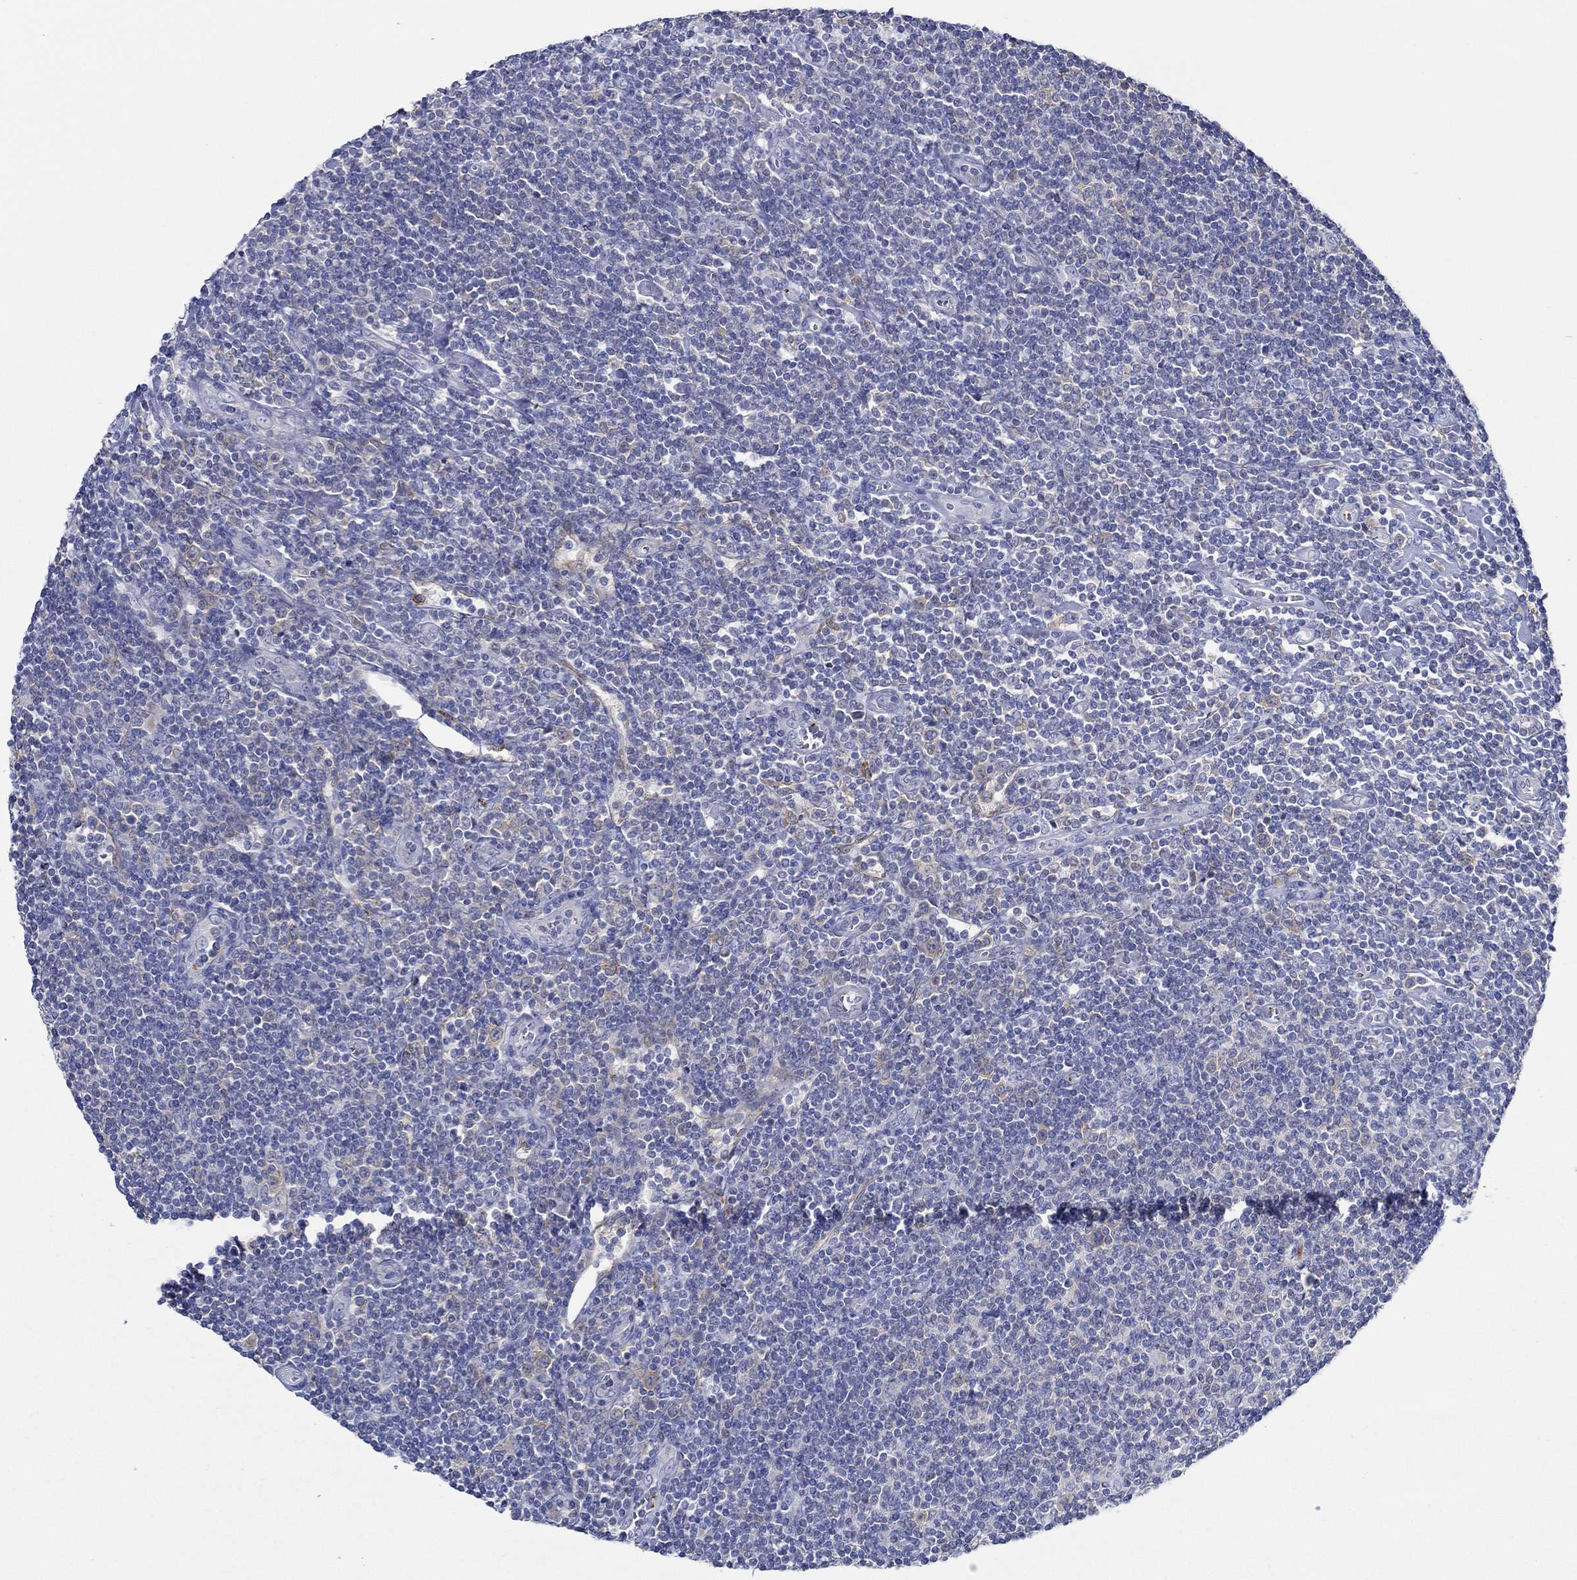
{"staining": {"intensity": "weak", "quantity": "25%-75%", "location": "cytoplasmic/membranous"}, "tissue": "lymphoma", "cell_type": "Tumor cells", "image_type": "cancer", "snomed": [{"axis": "morphology", "description": "Hodgkin's disease, NOS"}, {"axis": "topography", "description": "Lymph node"}], "caption": "Protein positivity by IHC demonstrates weak cytoplasmic/membranous positivity in about 25%-75% of tumor cells in Hodgkin's disease. Using DAB (3,3'-diaminobenzidine) (brown) and hematoxylin (blue) stains, captured at high magnification using brightfield microscopy.", "gene": "SLC27A3", "patient": {"sex": "male", "age": 40}}